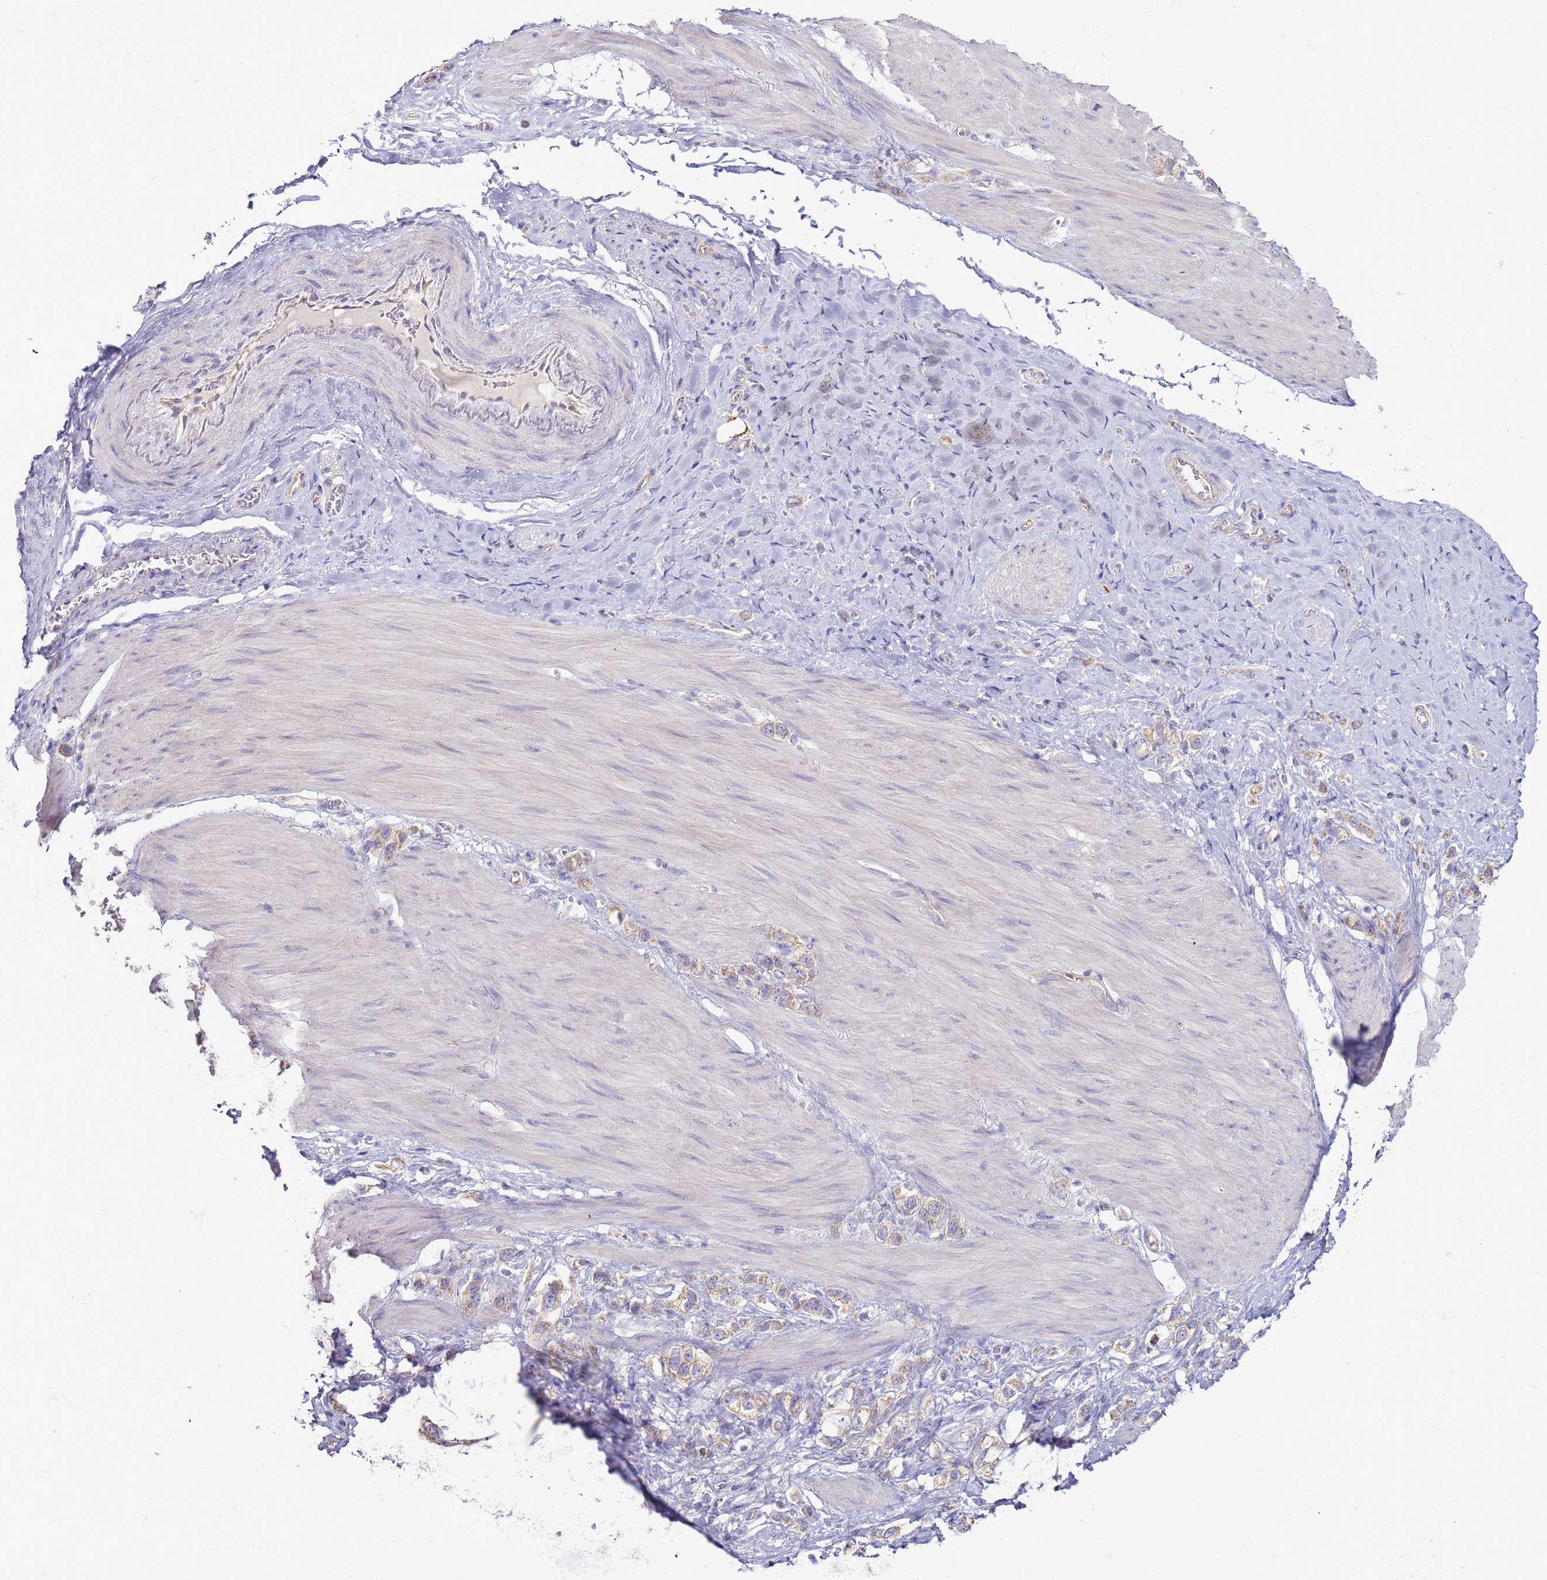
{"staining": {"intensity": "weak", "quantity": ">75%", "location": "cytoplasmic/membranous"}, "tissue": "stomach cancer", "cell_type": "Tumor cells", "image_type": "cancer", "snomed": [{"axis": "morphology", "description": "Adenocarcinoma, NOS"}, {"axis": "topography", "description": "Stomach"}], "caption": "This micrograph demonstrates stomach cancer (adenocarcinoma) stained with immunohistochemistry (IHC) to label a protein in brown. The cytoplasmic/membranous of tumor cells show weak positivity for the protein. Nuclei are counter-stained blue.", "gene": "TRAPPC4", "patient": {"sex": "female", "age": 65}}